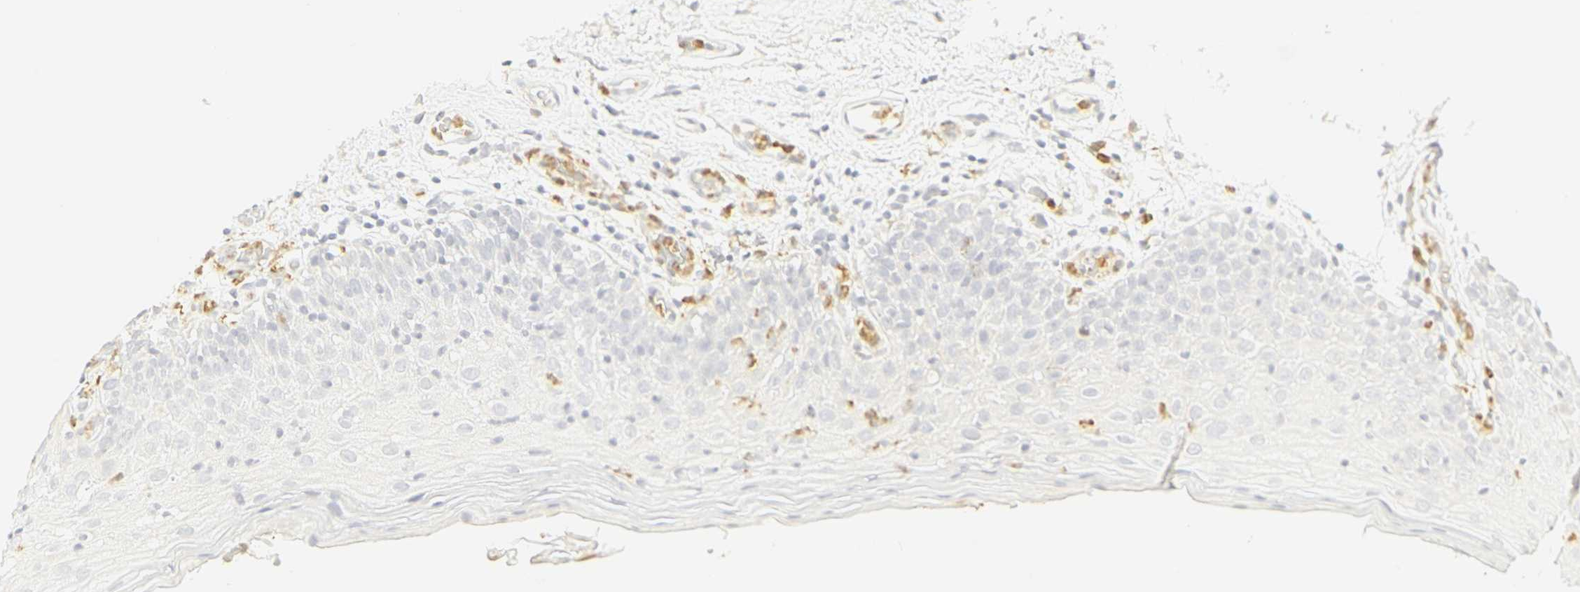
{"staining": {"intensity": "negative", "quantity": "none", "location": "none"}, "tissue": "oral mucosa", "cell_type": "Squamous epithelial cells", "image_type": "normal", "snomed": [{"axis": "morphology", "description": "Normal tissue, NOS"}, {"axis": "morphology", "description": "Squamous cell carcinoma, NOS"}, {"axis": "topography", "description": "Skeletal muscle"}, {"axis": "topography", "description": "Oral tissue"}], "caption": "This is an IHC micrograph of normal oral mucosa. There is no expression in squamous epithelial cells.", "gene": "MPO", "patient": {"sex": "male", "age": 71}}